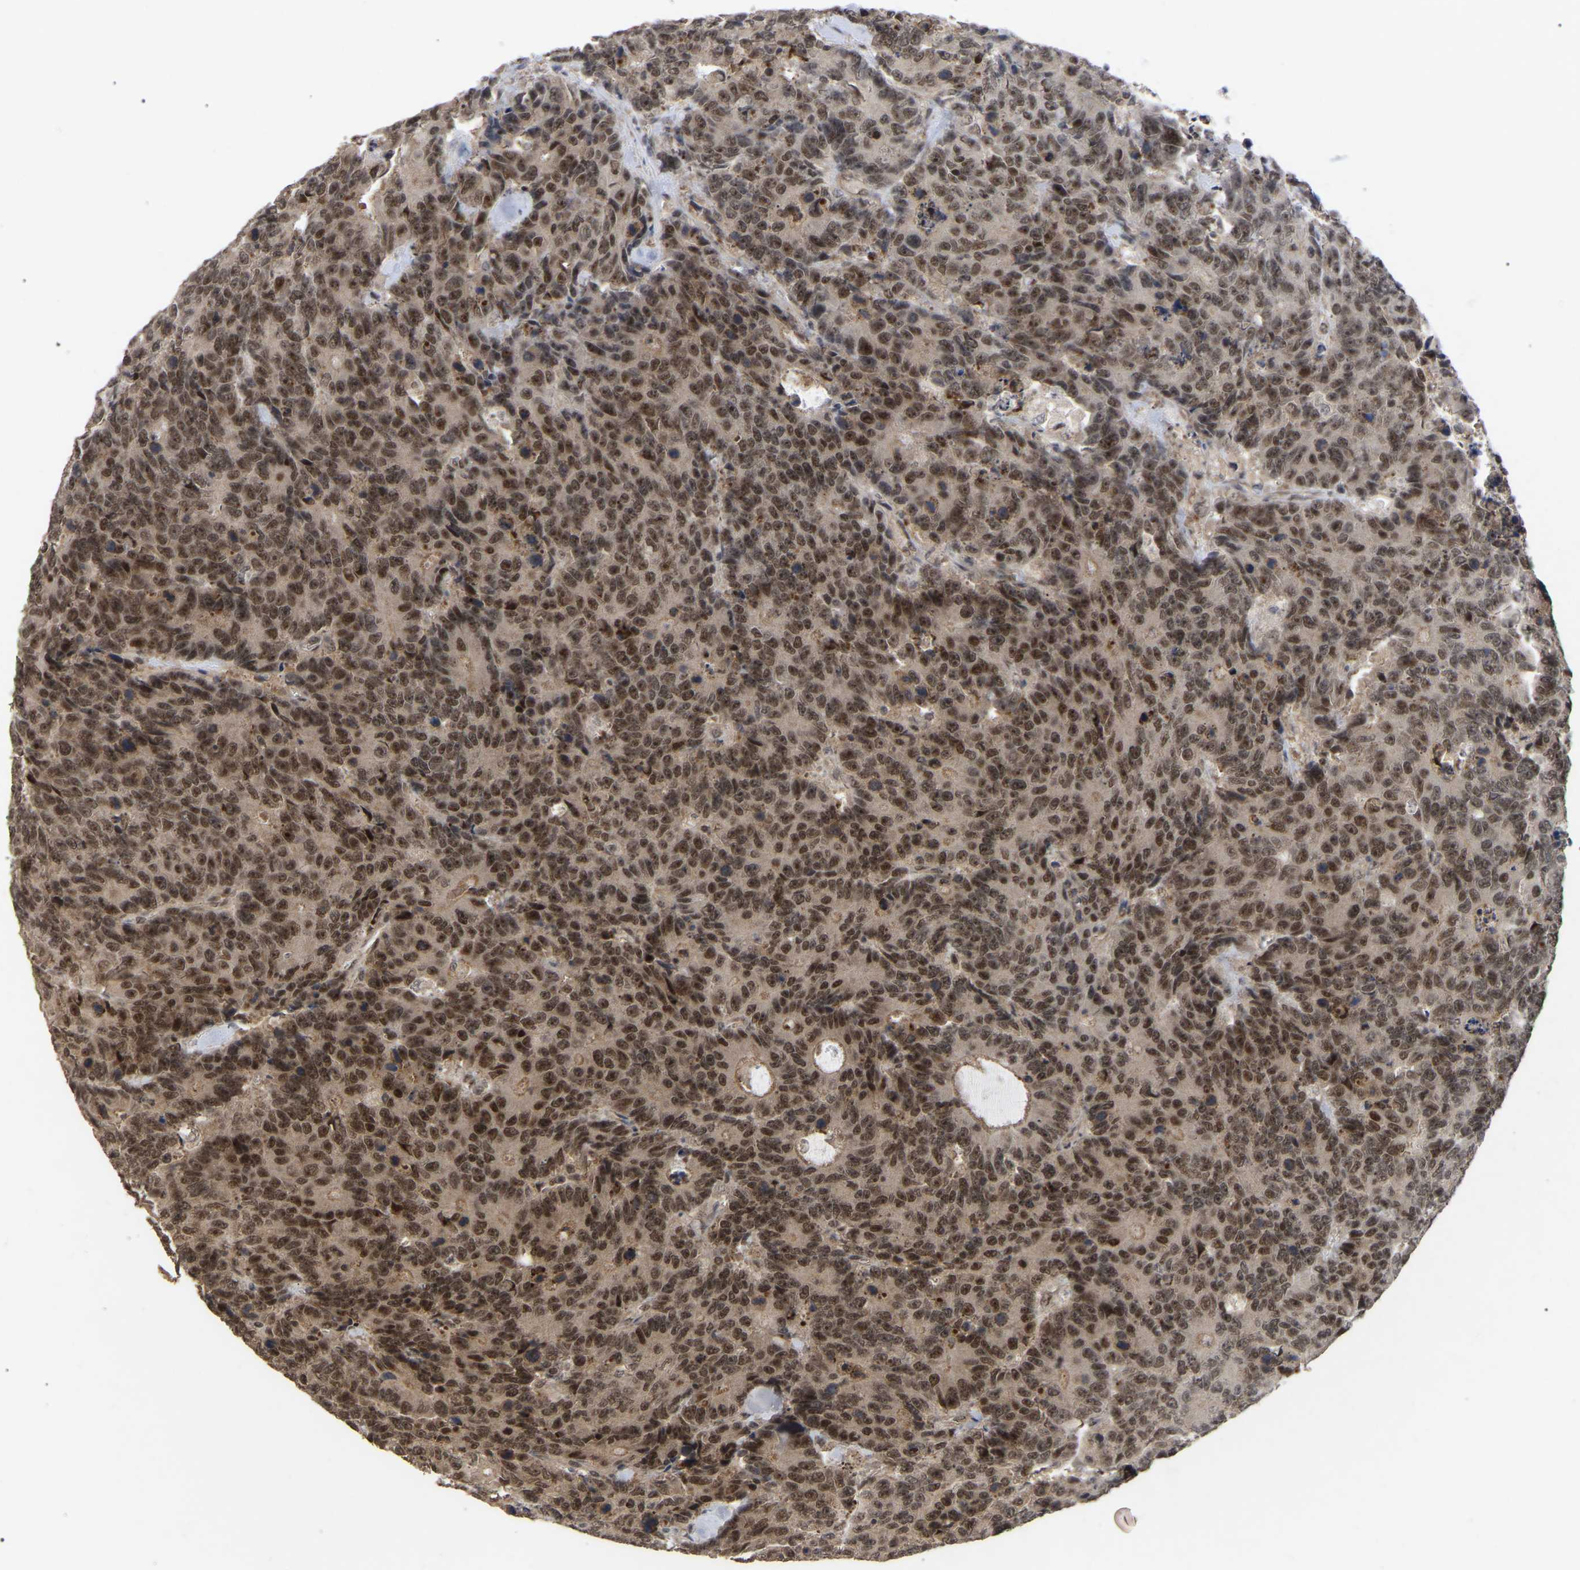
{"staining": {"intensity": "strong", "quantity": ">75%", "location": "cytoplasmic/membranous,nuclear"}, "tissue": "colorectal cancer", "cell_type": "Tumor cells", "image_type": "cancer", "snomed": [{"axis": "morphology", "description": "Adenocarcinoma, NOS"}, {"axis": "topography", "description": "Colon"}], "caption": "This is a photomicrograph of IHC staining of adenocarcinoma (colorectal), which shows strong expression in the cytoplasmic/membranous and nuclear of tumor cells.", "gene": "JAZF1", "patient": {"sex": "female", "age": 86}}